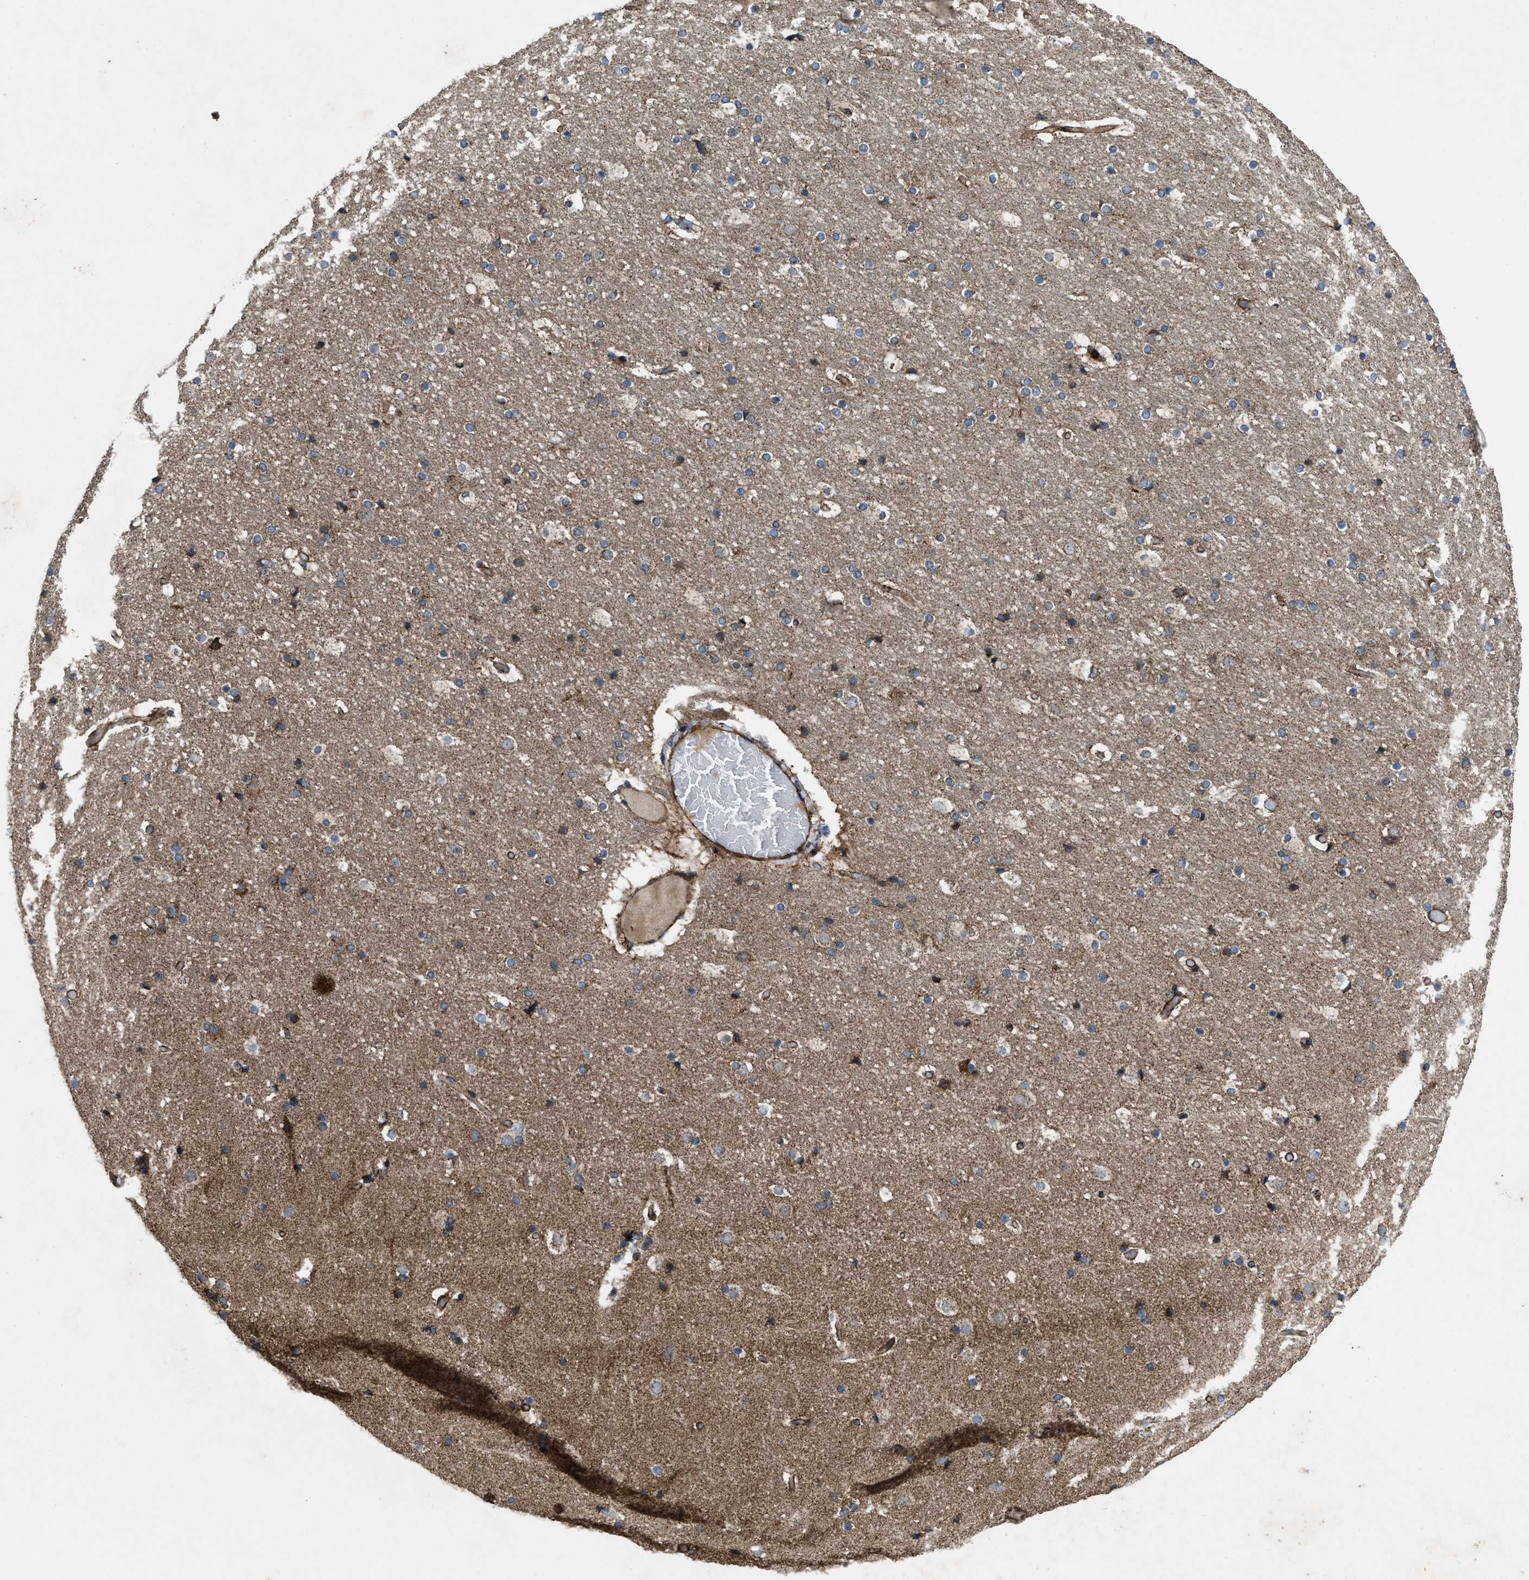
{"staining": {"intensity": "moderate", "quantity": "25%-75%", "location": "cytoplasmic/membranous"}, "tissue": "cerebral cortex", "cell_type": "Endothelial cells", "image_type": "normal", "snomed": [{"axis": "morphology", "description": "Normal tissue, NOS"}, {"axis": "topography", "description": "Cerebral cortex"}], "caption": "A medium amount of moderate cytoplasmic/membranous staining is identified in about 25%-75% of endothelial cells in benign cerebral cortex.", "gene": "PER3", "patient": {"sex": "male", "age": 57}}